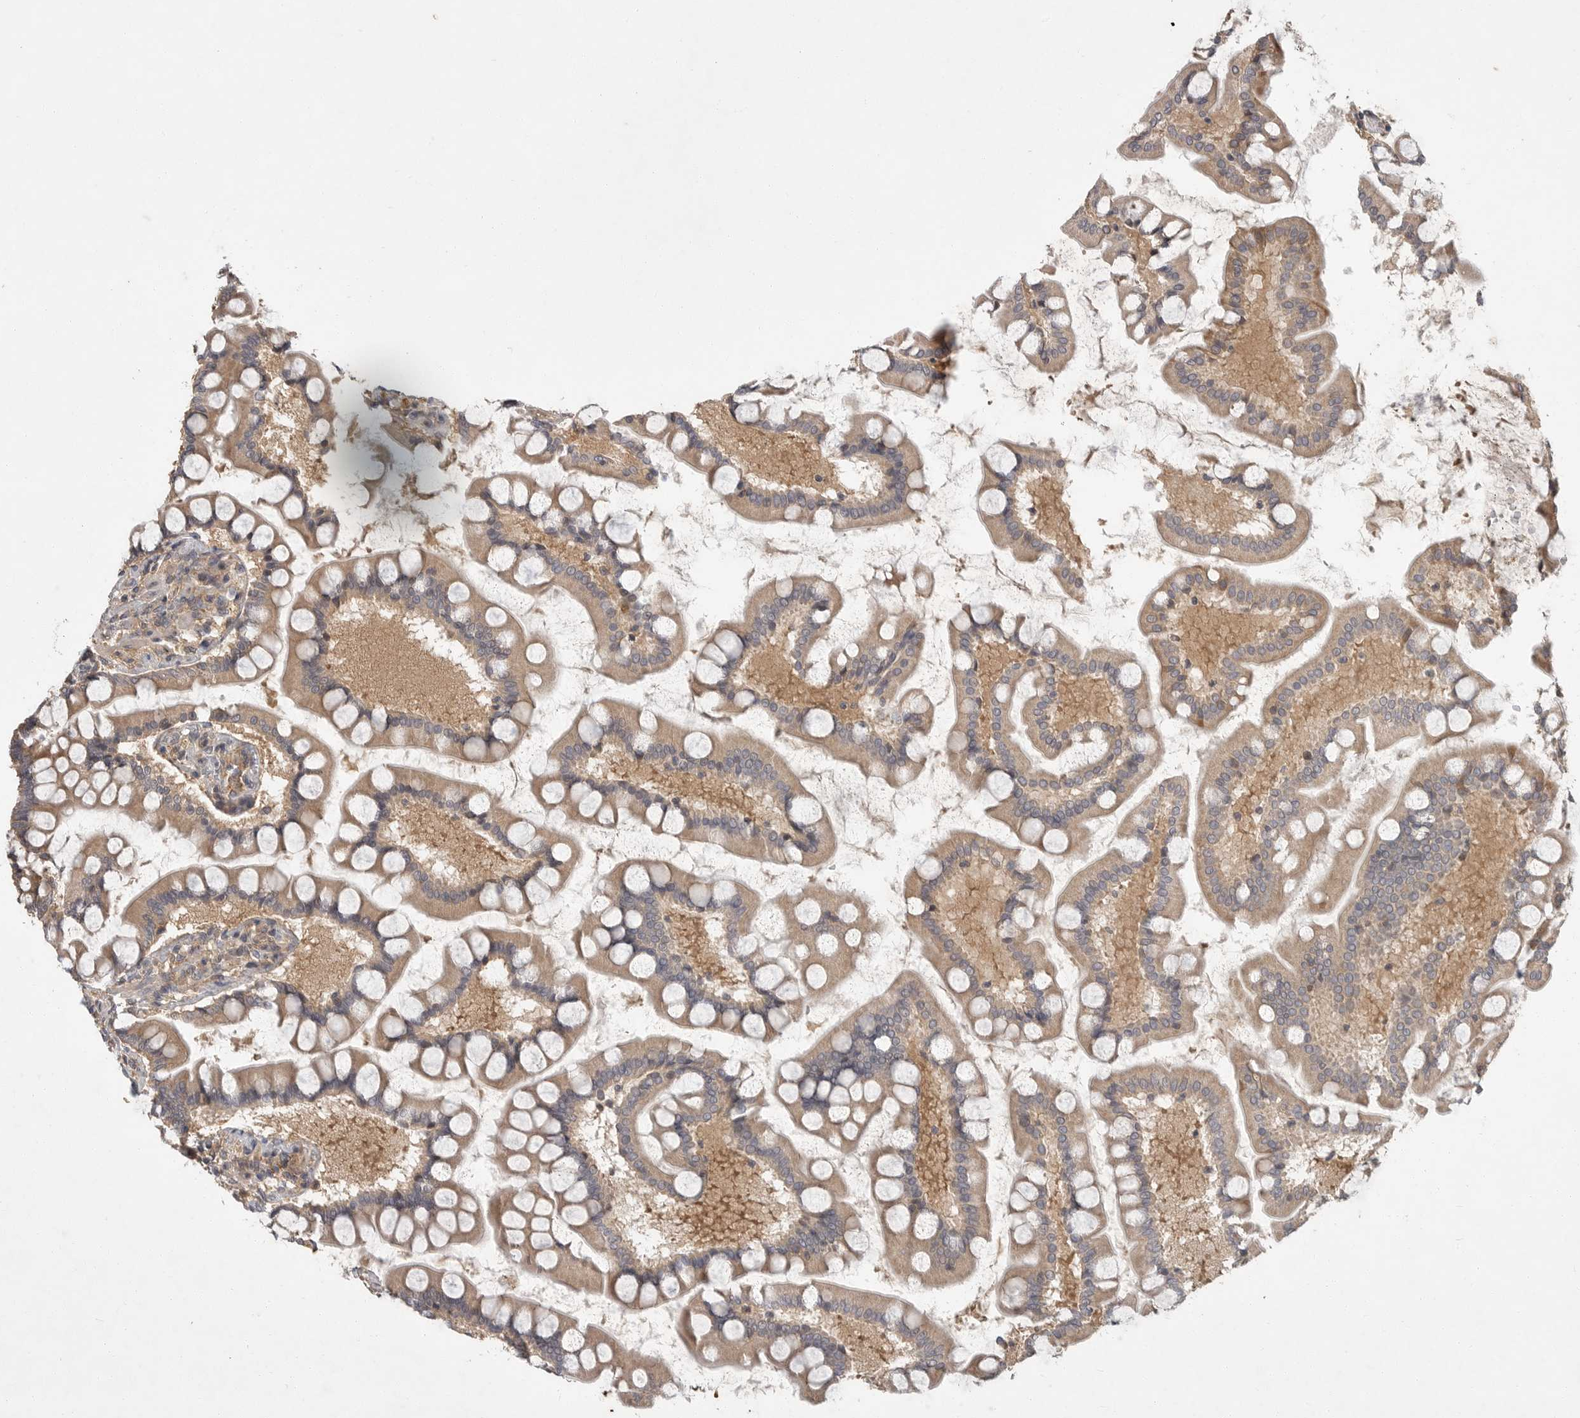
{"staining": {"intensity": "moderate", "quantity": ">75%", "location": "cytoplasmic/membranous"}, "tissue": "small intestine", "cell_type": "Glandular cells", "image_type": "normal", "snomed": [{"axis": "morphology", "description": "Normal tissue, NOS"}, {"axis": "topography", "description": "Small intestine"}], "caption": "Immunohistochemical staining of unremarkable human small intestine exhibits medium levels of moderate cytoplasmic/membranous expression in approximately >75% of glandular cells.", "gene": "OSBPL9", "patient": {"sex": "male", "age": 41}}